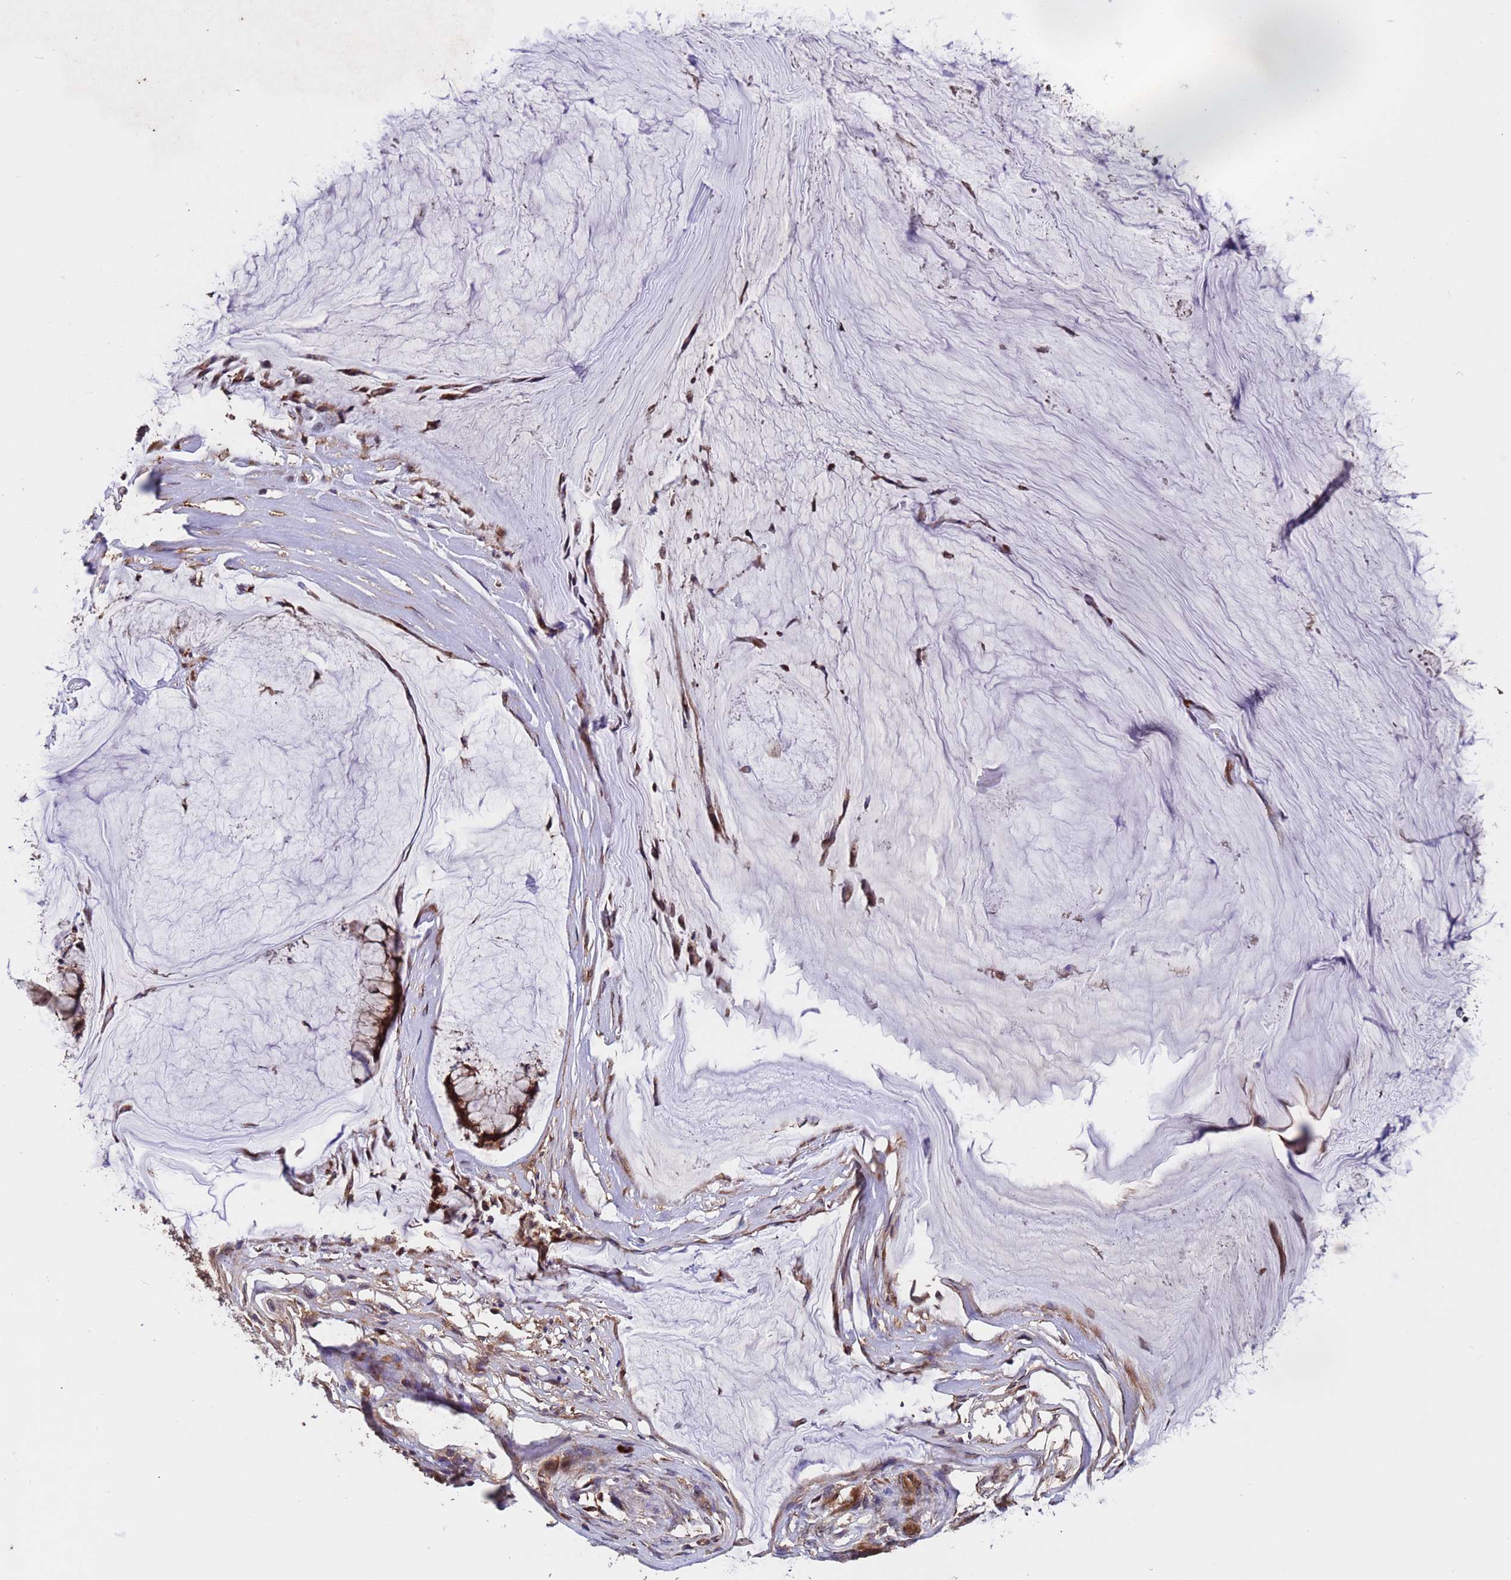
{"staining": {"intensity": "strong", "quantity": ">75%", "location": "cytoplasmic/membranous"}, "tissue": "ovarian cancer", "cell_type": "Tumor cells", "image_type": "cancer", "snomed": [{"axis": "morphology", "description": "Cystadenocarcinoma, mucinous, NOS"}, {"axis": "topography", "description": "Ovary"}], "caption": "A micrograph showing strong cytoplasmic/membranous expression in about >75% of tumor cells in ovarian mucinous cystadenocarcinoma, as visualized by brown immunohistochemical staining.", "gene": "TSR3", "patient": {"sex": "female", "age": 42}}